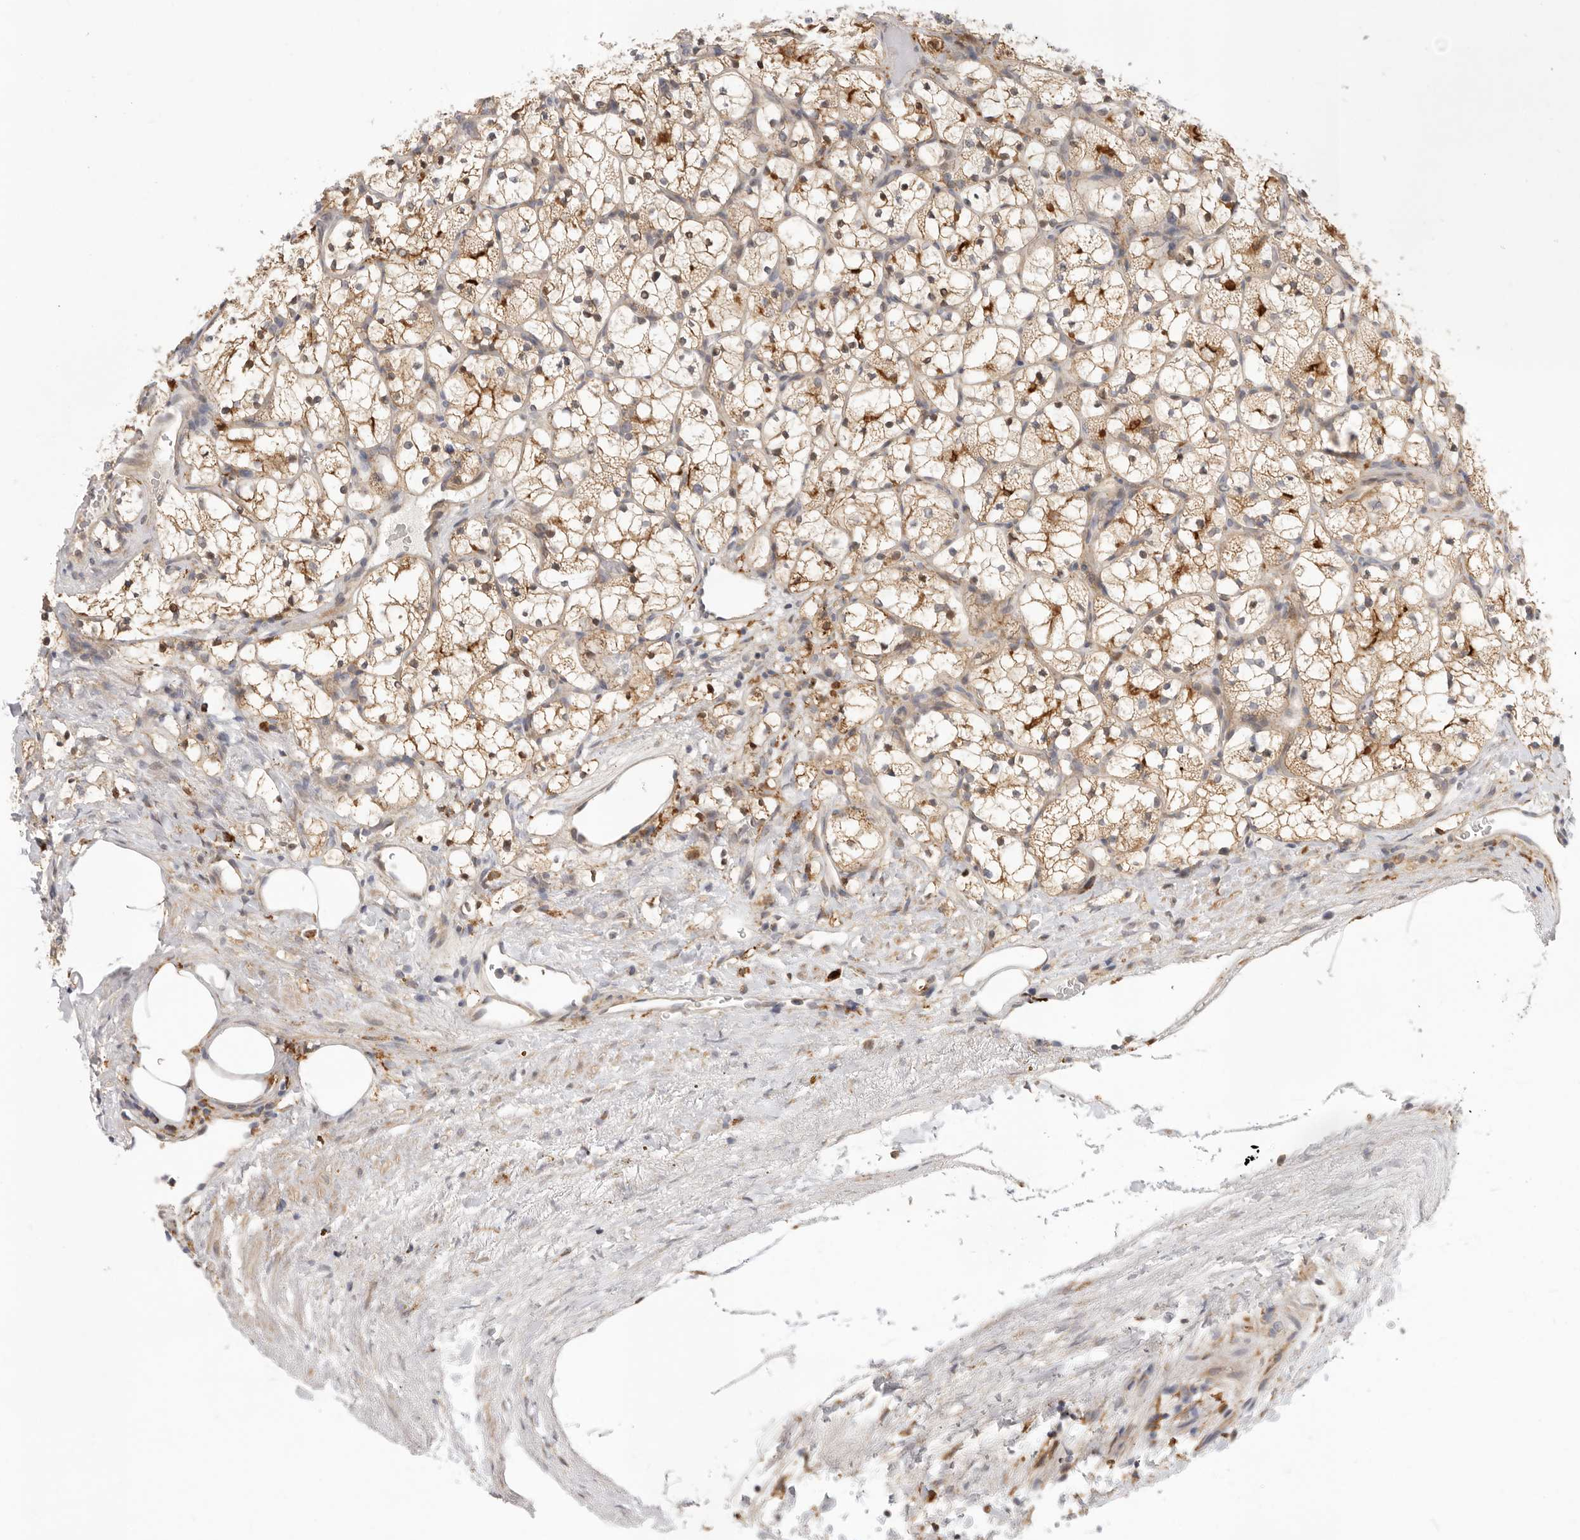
{"staining": {"intensity": "moderate", "quantity": ">75%", "location": "cytoplasmic/membranous"}, "tissue": "renal cancer", "cell_type": "Tumor cells", "image_type": "cancer", "snomed": [{"axis": "morphology", "description": "Adenocarcinoma, NOS"}, {"axis": "topography", "description": "Kidney"}], "caption": "Immunohistochemistry histopathology image of neoplastic tissue: human adenocarcinoma (renal) stained using immunohistochemistry (IHC) reveals medium levels of moderate protein expression localized specifically in the cytoplasmic/membranous of tumor cells, appearing as a cytoplasmic/membranous brown color.", "gene": "USH1C", "patient": {"sex": "female", "age": 69}}